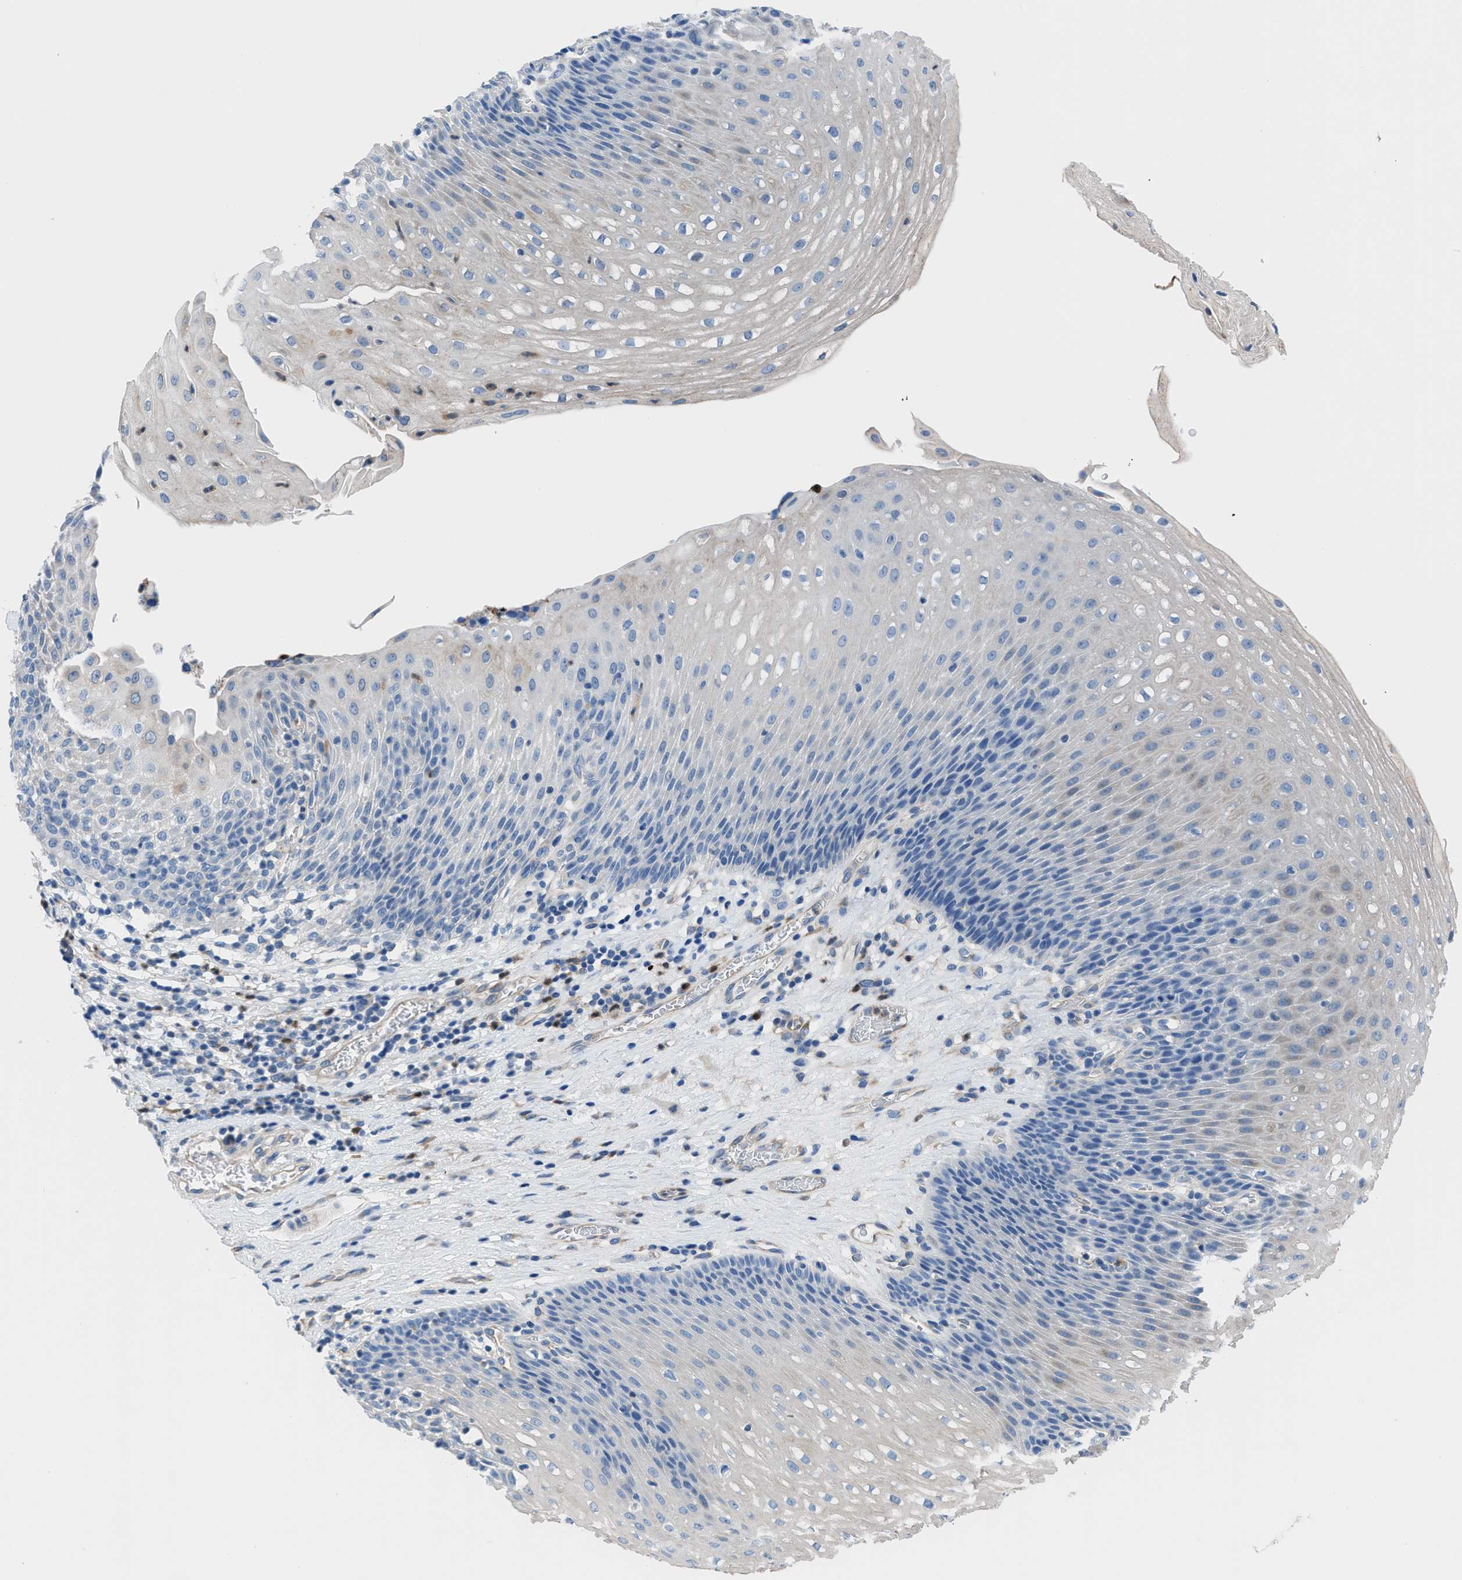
{"staining": {"intensity": "negative", "quantity": "none", "location": "none"}, "tissue": "esophagus", "cell_type": "Squamous epithelial cells", "image_type": "normal", "snomed": [{"axis": "morphology", "description": "Normal tissue, NOS"}, {"axis": "topography", "description": "Esophagus"}], "caption": "IHC micrograph of unremarkable esophagus: human esophagus stained with DAB (3,3'-diaminobenzidine) reveals no significant protein positivity in squamous epithelial cells.", "gene": "ITPR1", "patient": {"sex": "male", "age": 48}}